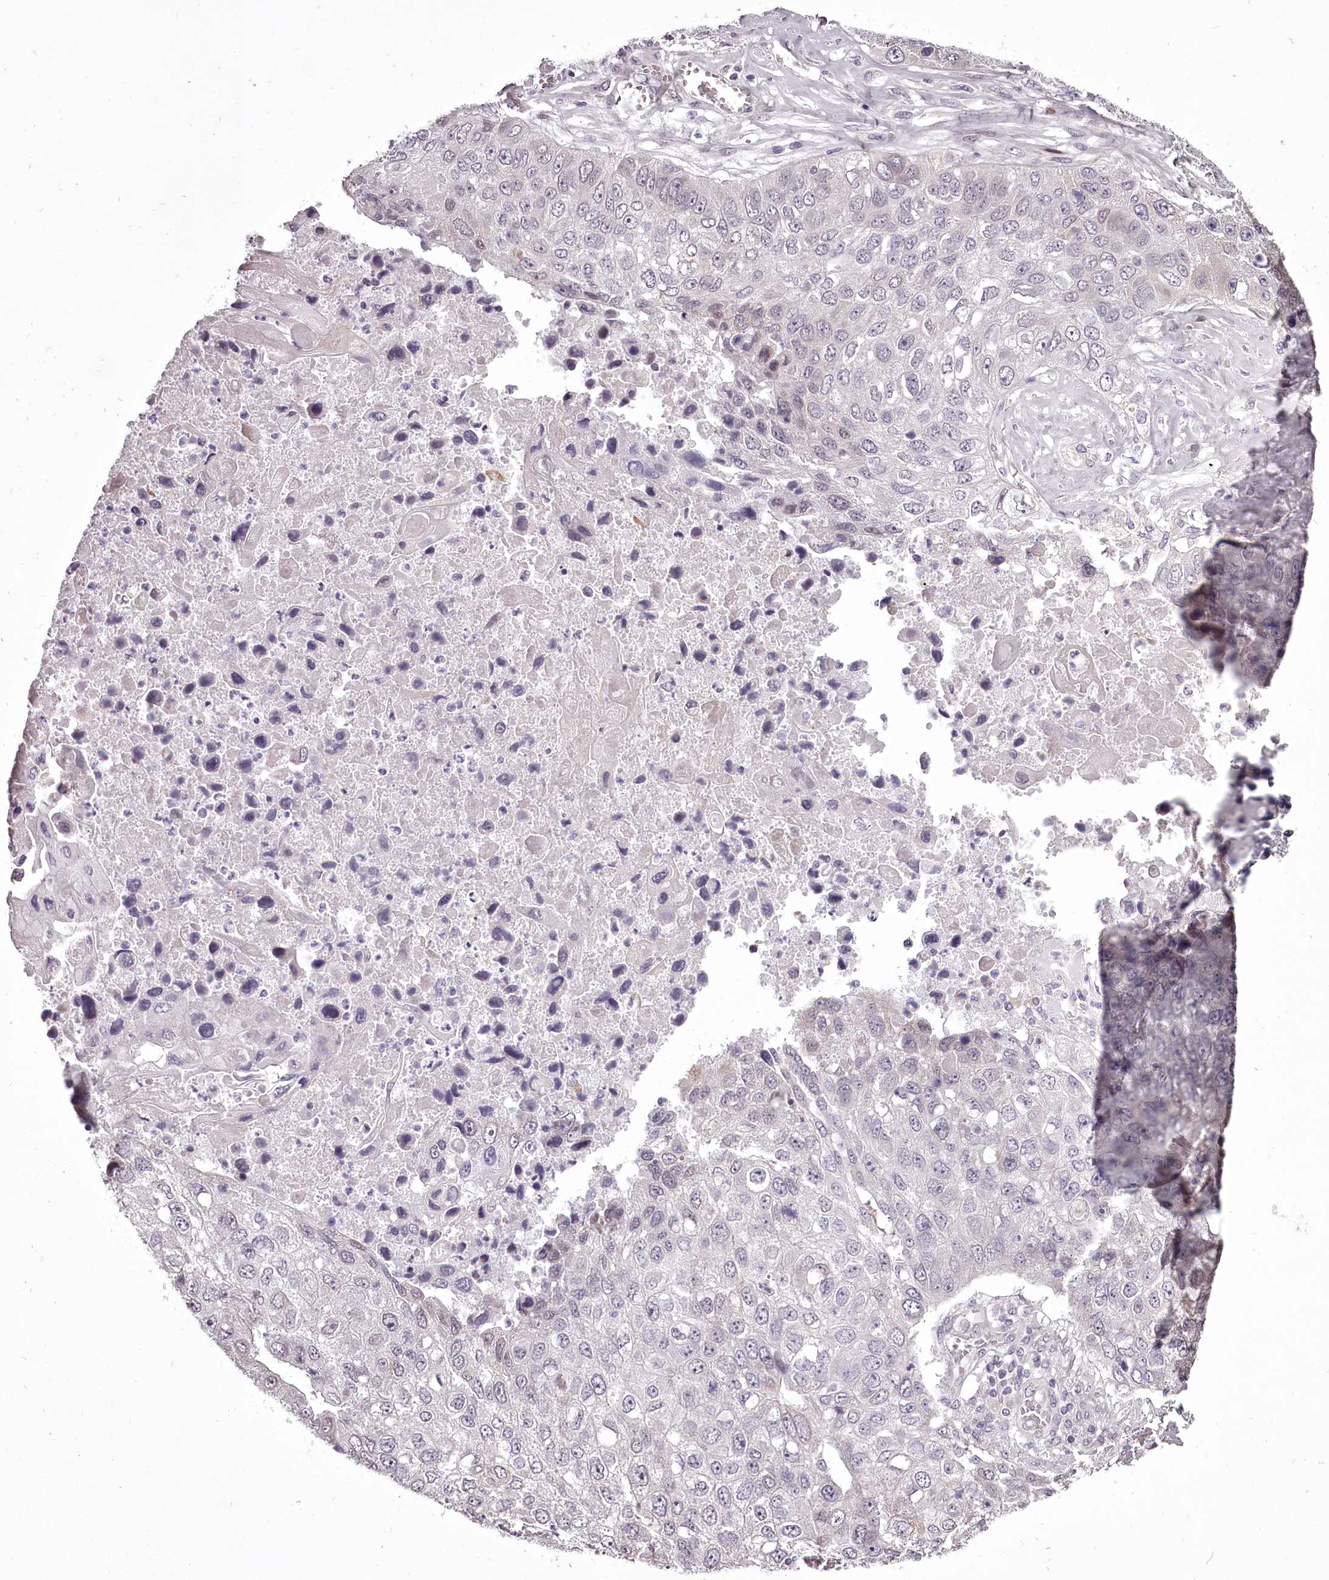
{"staining": {"intensity": "negative", "quantity": "none", "location": "none"}, "tissue": "lung cancer", "cell_type": "Tumor cells", "image_type": "cancer", "snomed": [{"axis": "morphology", "description": "Squamous cell carcinoma, NOS"}, {"axis": "topography", "description": "Lung"}], "caption": "Lung cancer was stained to show a protein in brown. There is no significant staining in tumor cells. Nuclei are stained in blue.", "gene": "C1orf56", "patient": {"sex": "male", "age": 61}}